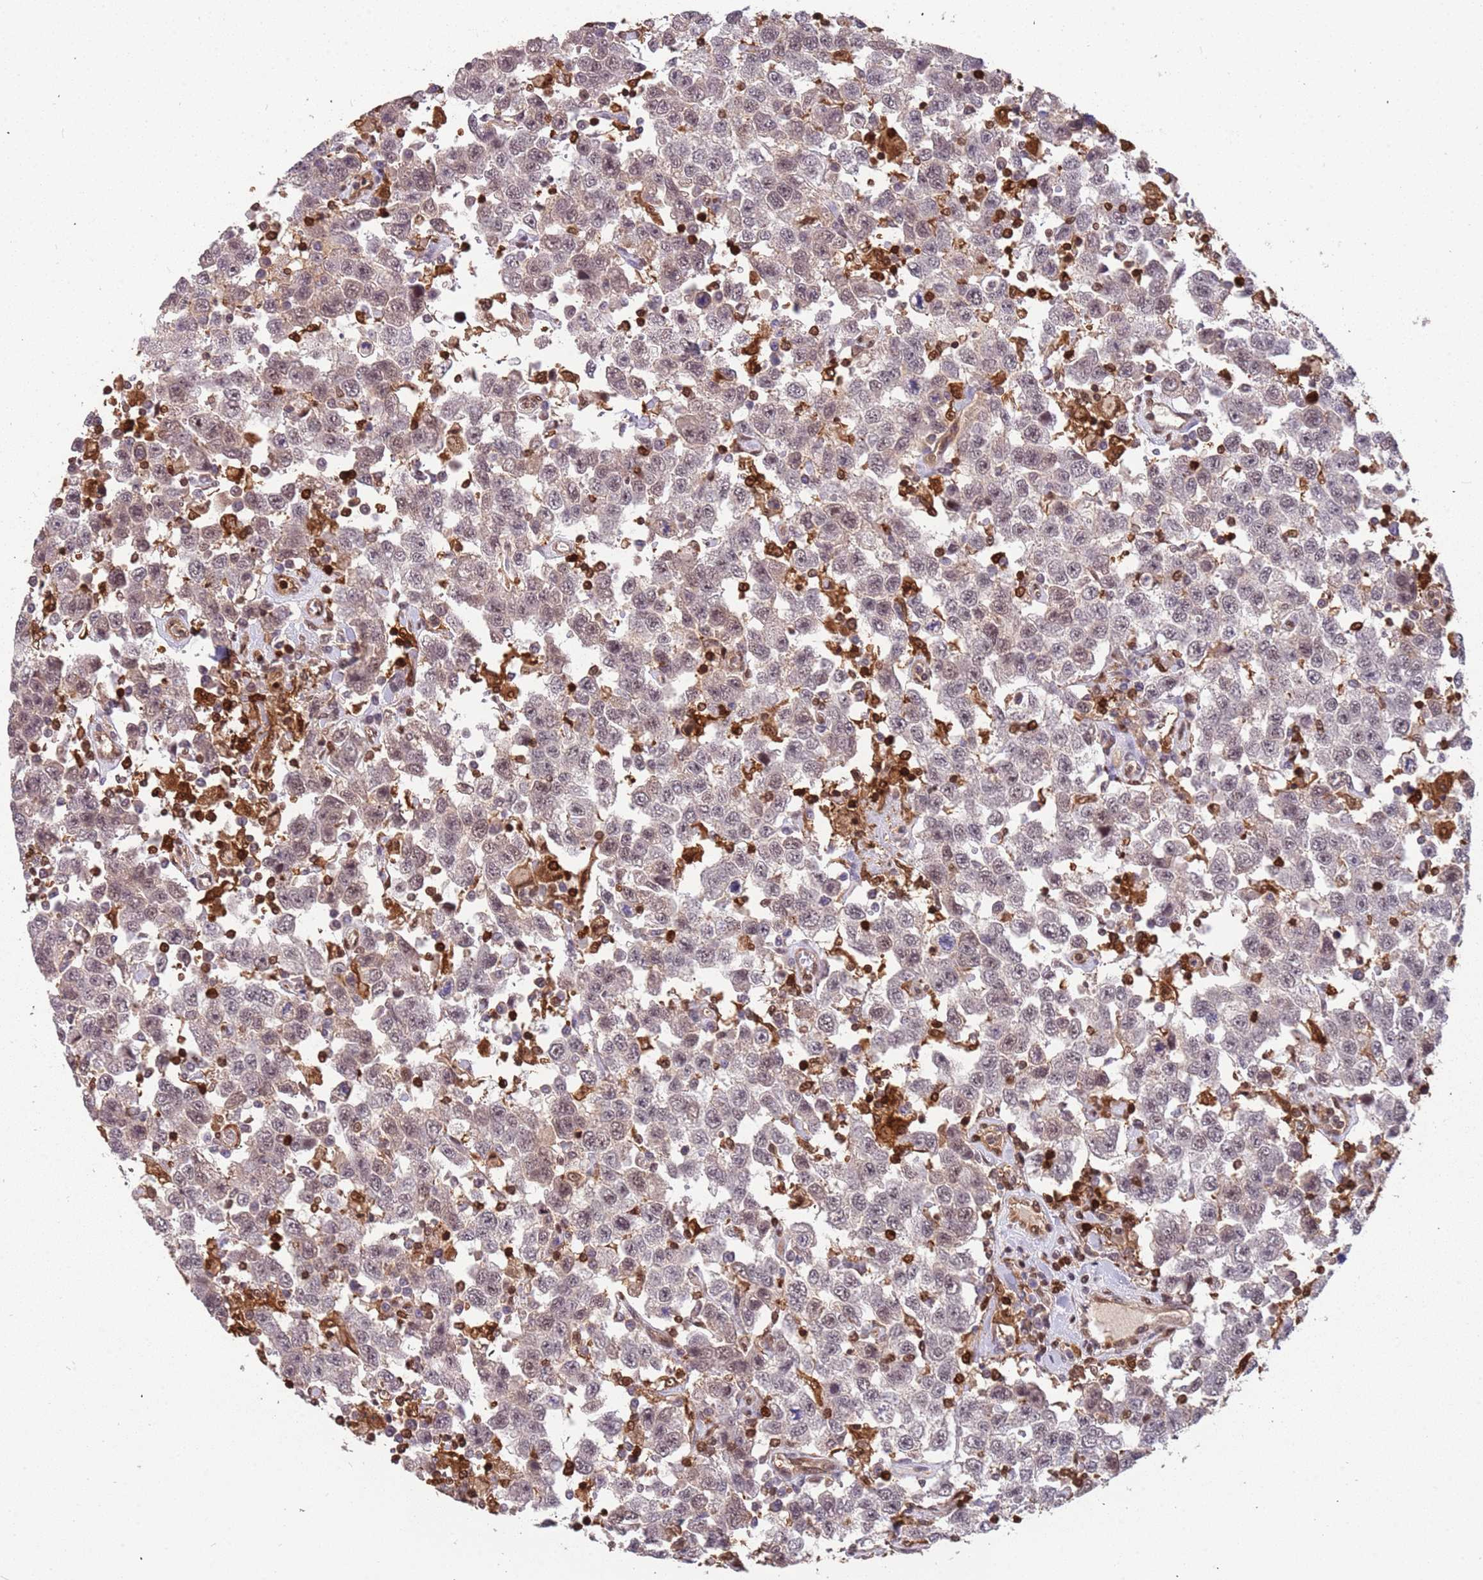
{"staining": {"intensity": "weak", "quantity": "25%-75%", "location": "nuclear"}, "tissue": "testis cancer", "cell_type": "Tumor cells", "image_type": "cancer", "snomed": [{"axis": "morphology", "description": "Seminoma, NOS"}, {"axis": "topography", "description": "Testis"}], "caption": "Seminoma (testis) tissue demonstrates weak nuclear staining in approximately 25%-75% of tumor cells, visualized by immunohistochemistry.", "gene": "GBP2", "patient": {"sex": "male", "age": 41}}